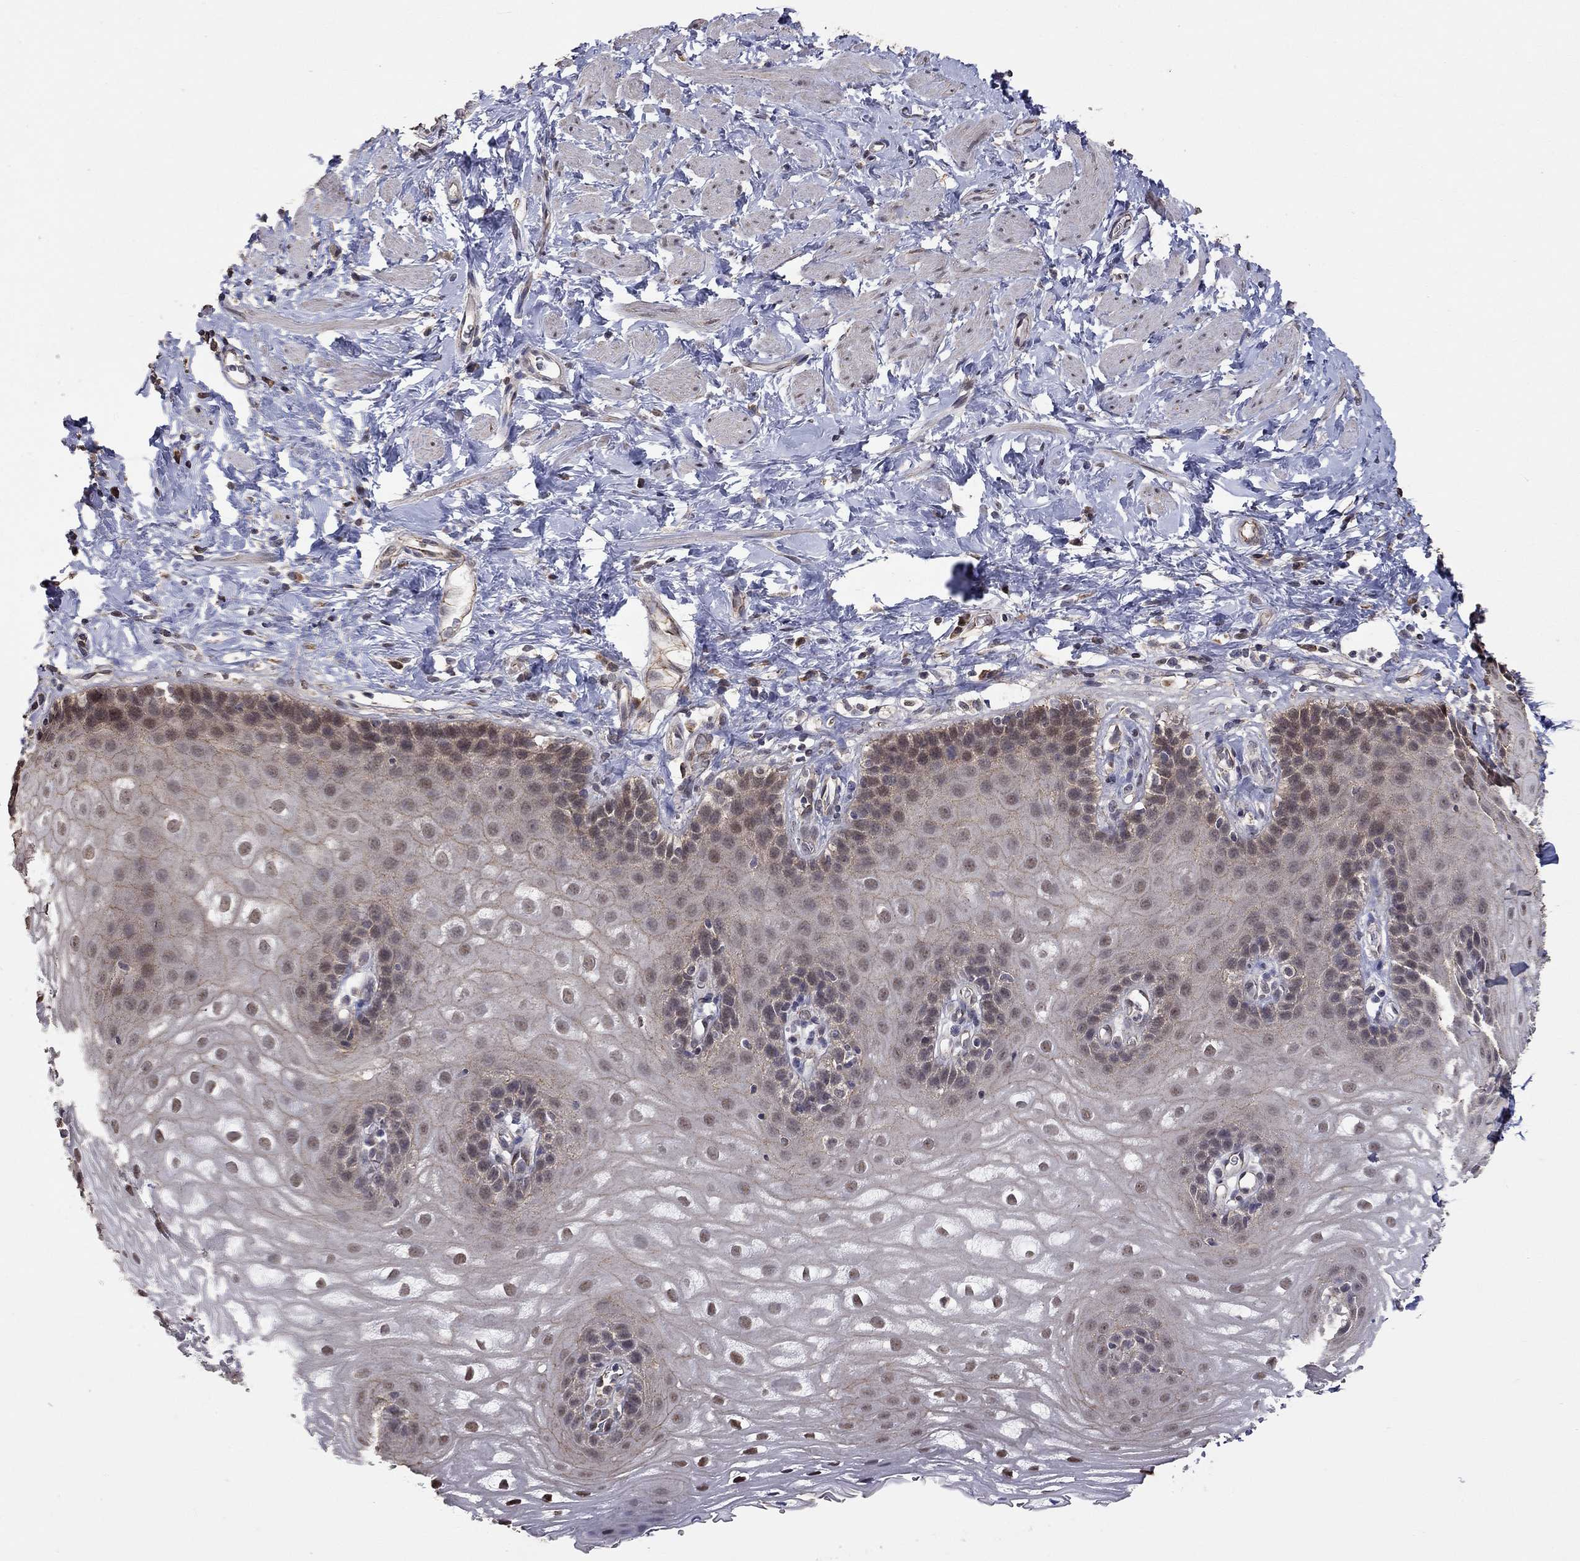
{"staining": {"intensity": "weak", "quantity": "<25%", "location": "nuclear"}, "tissue": "esophagus", "cell_type": "Squamous epithelial cells", "image_type": "normal", "snomed": [{"axis": "morphology", "description": "Normal tissue, NOS"}, {"axis": "topography", "description": "Esophagus"}], "caption": "Immunohistochemistry photomicrograph of unremarkable esophagus: esophagus stained with DAB reveals no significant protein positivity in squamous epithelial cells. Nuclei are stained in blue.", "gene": "ANKRA2", "patient": {"sex": "male", "age": 64}}